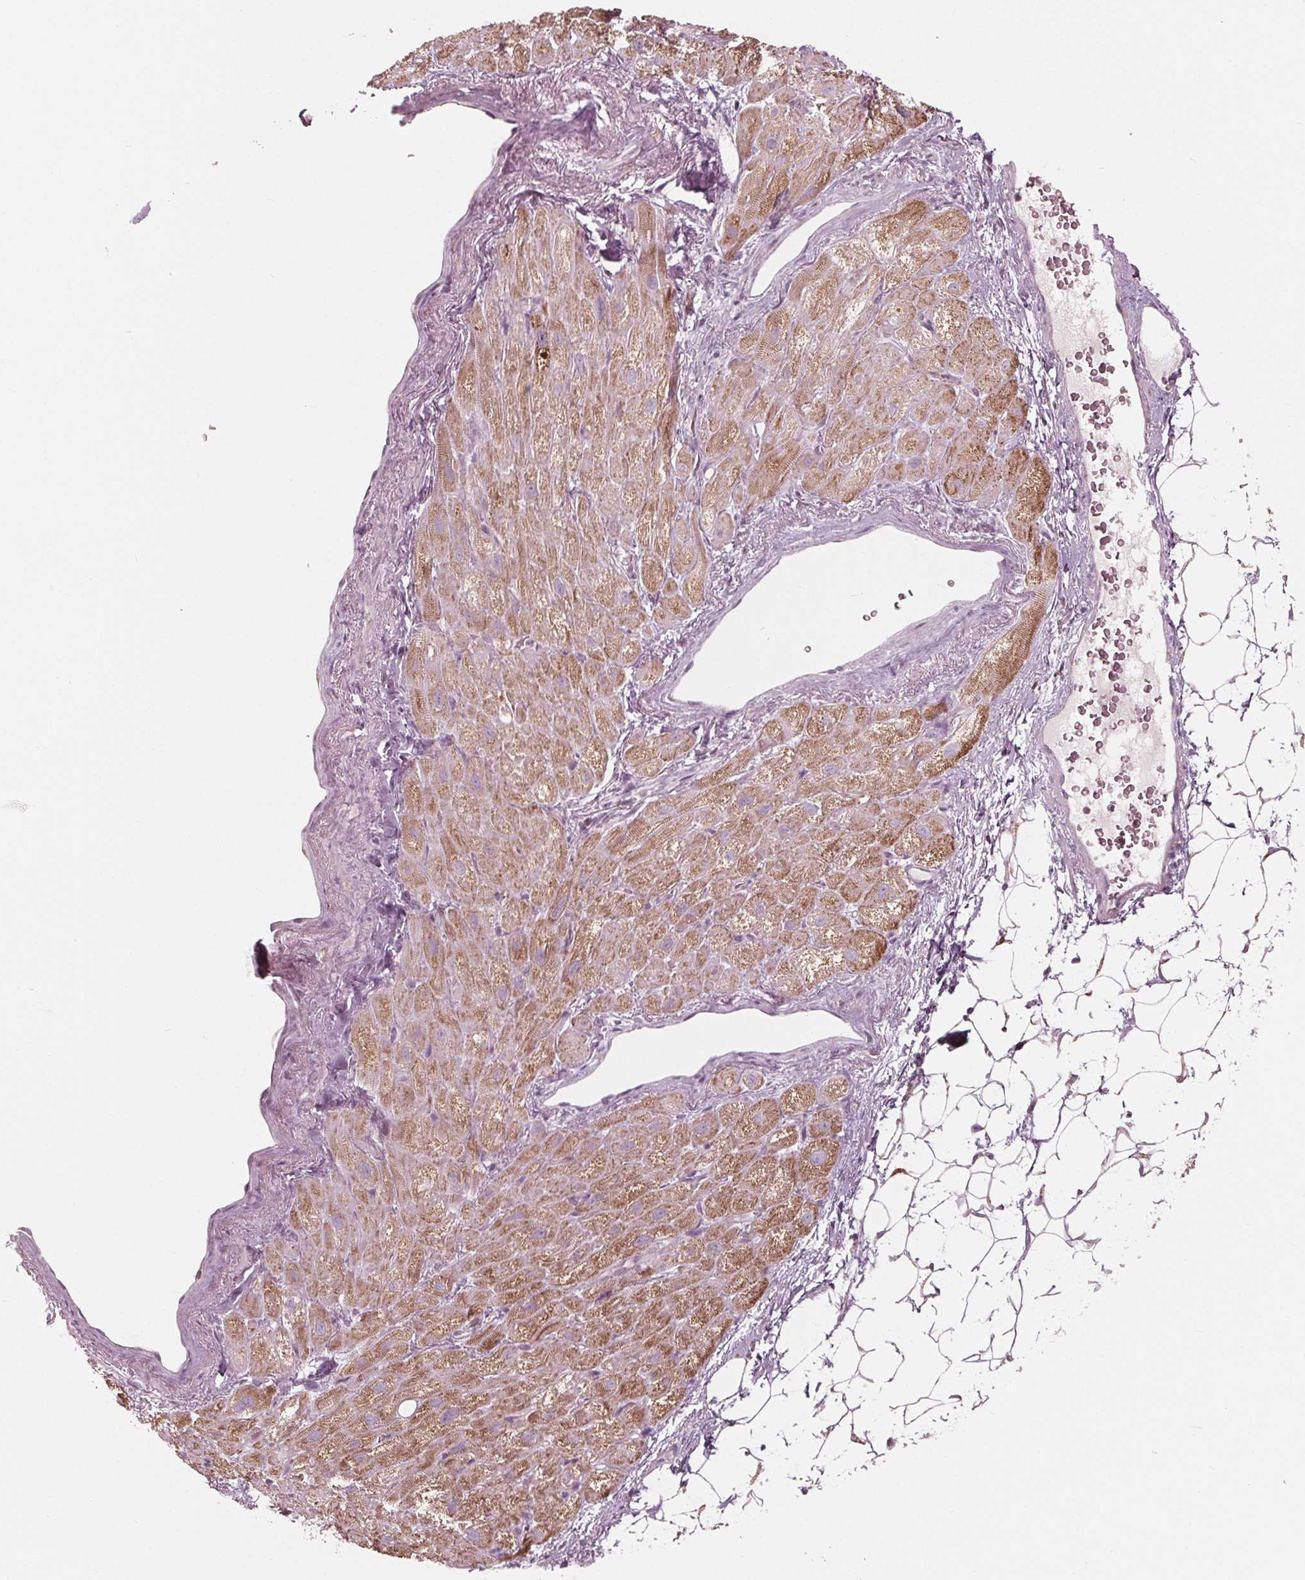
{"staining": {"intensity": "moderate", "quantity": "<25%", "location": "cytoplasmic/membranous"}, "tissue": "heart muscle", "cell_type": "Cardiomyocytes", "image_type": "normal", "snomed": [{"axis": "morphology", "description": "Normal tissue, NOS"}, {"axis": "topography", "description": "Heart"}], "caption": "Benign heart muscle was stained to show a protein in brown. There is low levels of moderate cytoplasmic/membranous staining in approximately <25% of cardiomyocytes.", "gene": "CLN6", "patient": {"sex": "female", "age": 69}}